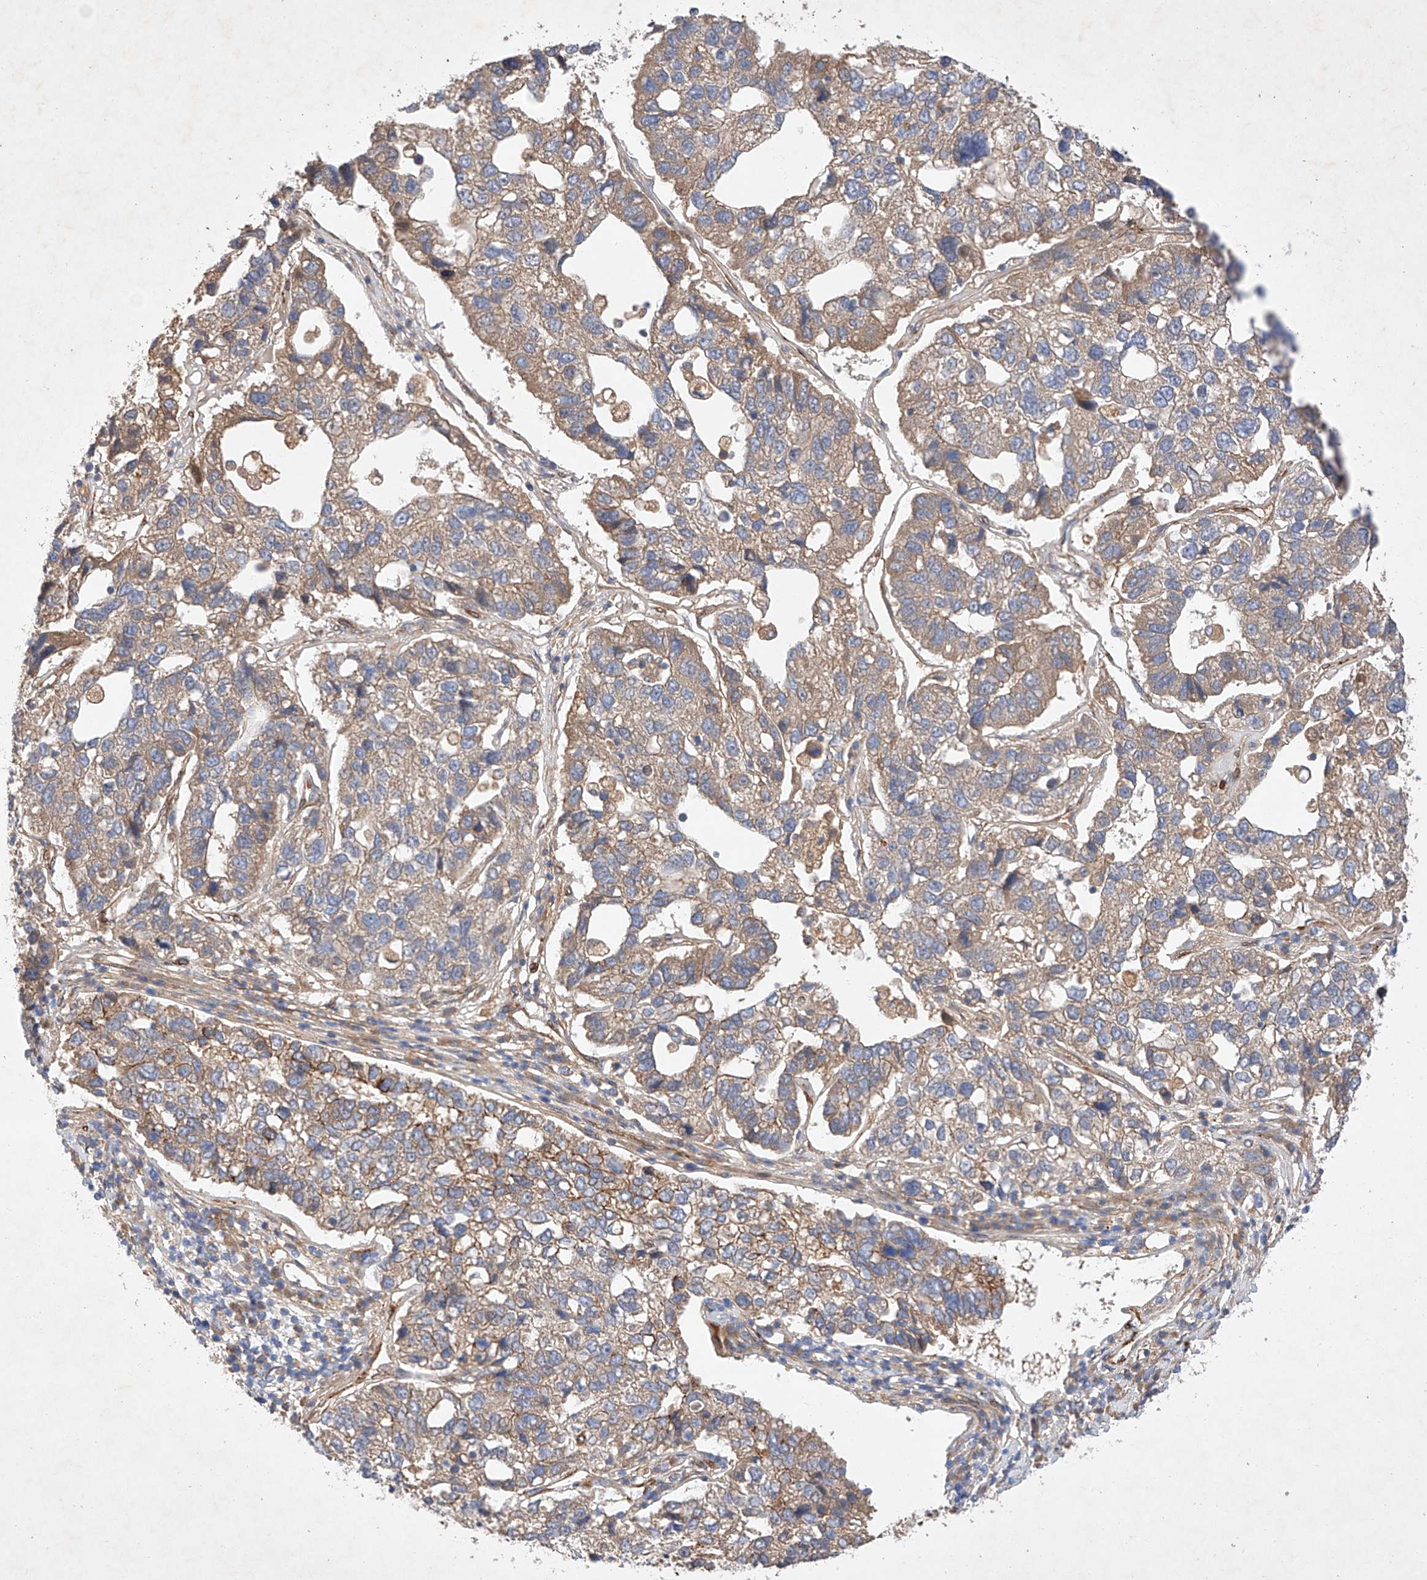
{"staining": {"intensity": "moderate", "quantity": ">75%", "location": "cytoplasmic/membranous"}, "tissue": "pancreatic cancer", "cell_type": "Tumor cells", "image_type": "cancer", "snomed": [{"axis": "morphology", "description": "Adenocarcinoma, NOS"}, {"axis": "topography", "description": "Pancreas"}], "caption": "Approximately >75% of tumor cells in adenocarcinoma (pancreatic) demonstrate moderate cytoplasmic/membranous protein expression as visualized by brown immunohistochemical staining.", "gene": "RAB23", "patient": {"sex": "female", "age": 61}}